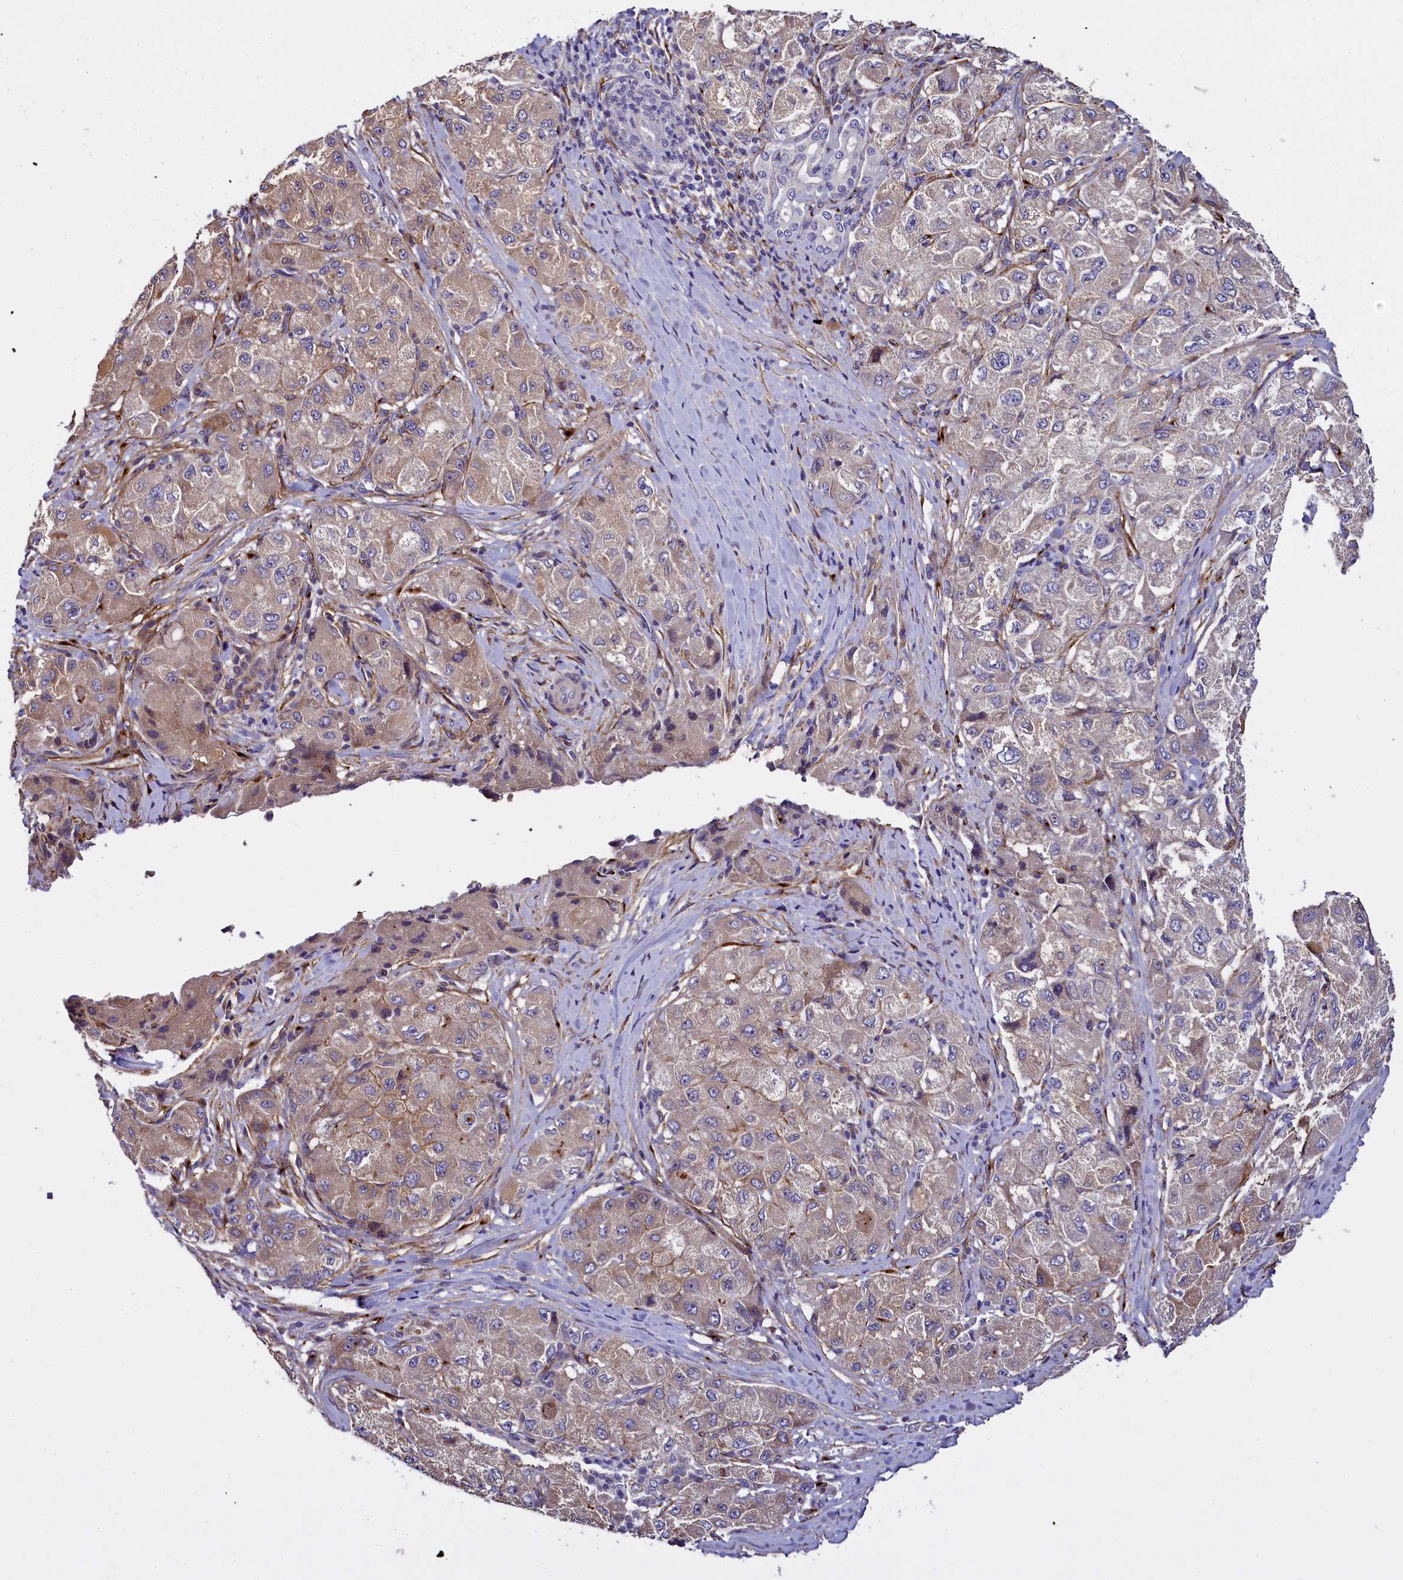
{"staining": {"intensity": "weak", "quantity": "<25%", "location": "cytoplasmic/membranous"}, "tissue": "liver cancer", "cell_type": "Tumor cells", "image_type": "cancer", "snomed": [{"axis": "morphology", "description": "Carcinoma, Hepatocellular, NOS"}, {"axis": "topography", "description": "Liver"}], "caption": "Protein analysis of liver cancer shows no significant staining in tumor cells.", "gene": "MRC2", "patient": {"sex": "male", "age": 80}}